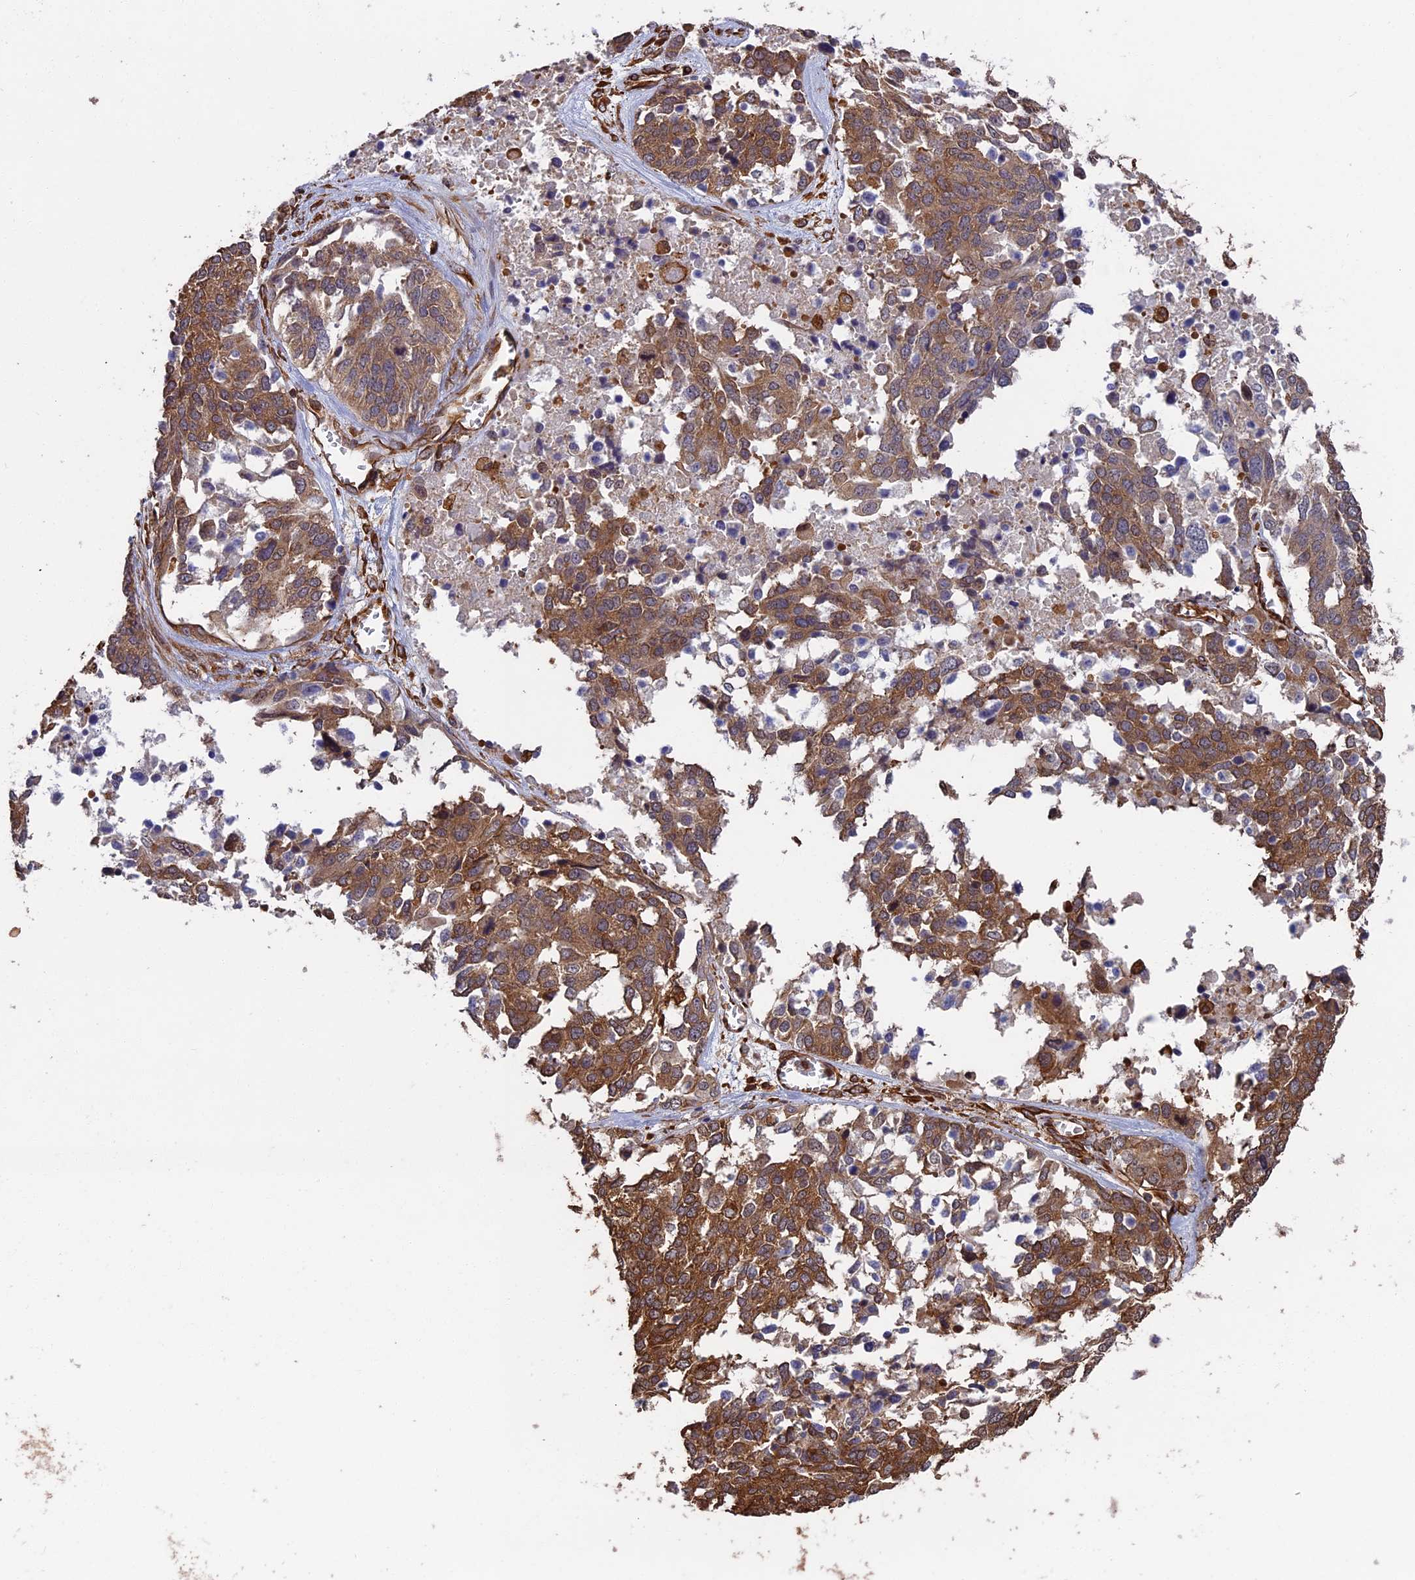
{"staining": {"intensity": "strong", "quantity": ">75%", "location": "cytoplasmic/membranous"}, "tissue": "ovarian cancer", "cell_type": "Tumor cells", "image_type": "cancer", "snomed": [{"axis": "morphology", "description": "Cystadenocarcinoma, serous, NOS"}, {"axis": "topography", "description": "Ovary"}], "caption": "Immunohistochemistry photomicrograph of neoplastic tissue: ovarian cancer (serous cystadenocarcinoma) stained using IHC demonstrates high levels of strong protein expression localized specifically in the cytoplasmic/membranous of tumor cells, appearing as a cytoplasmic/membranous brown color.", "gene": "CCDC124", "patient": {"sex": "female", "age": 44}}